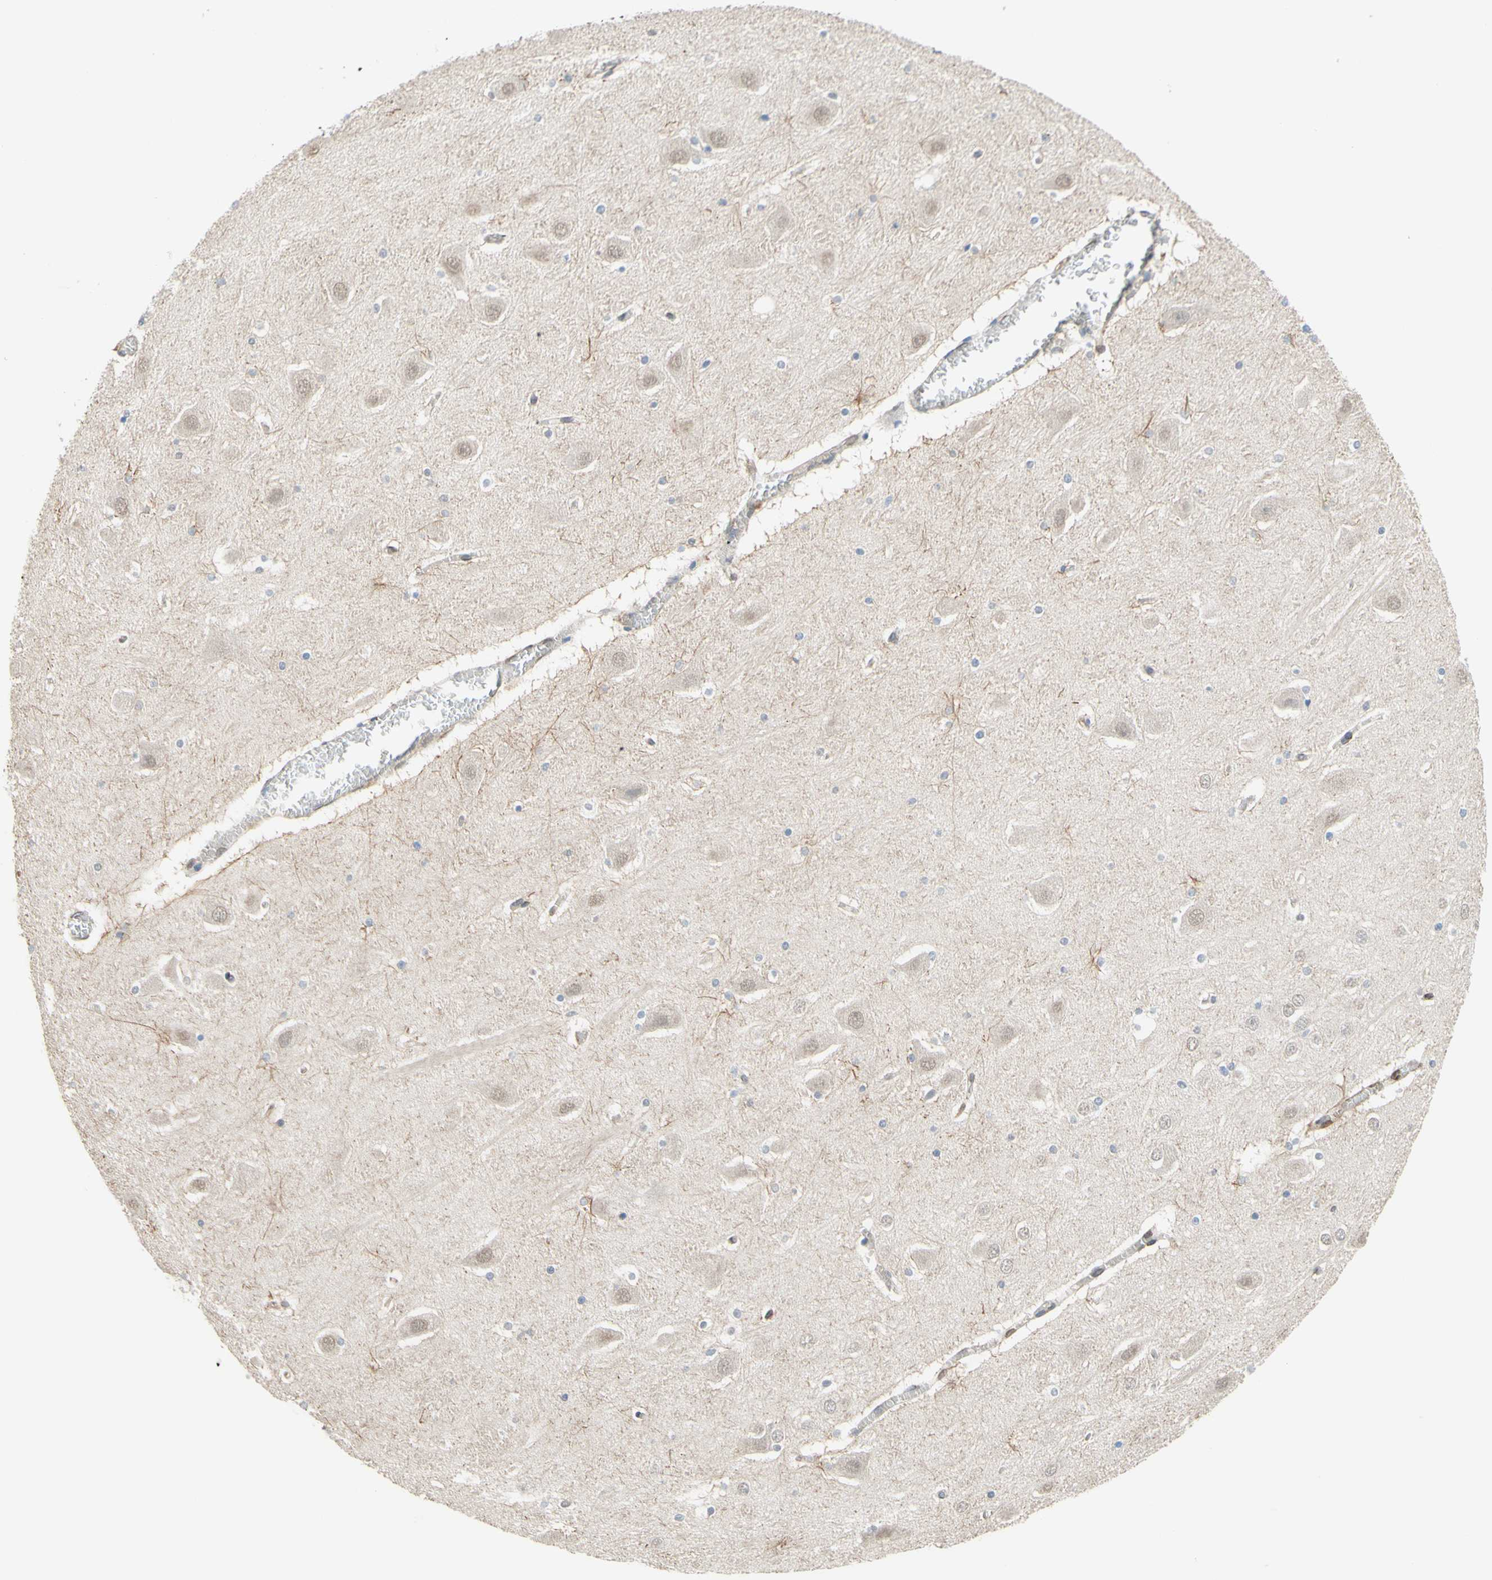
{"staining": {"intensity": "moderate", "quantity": "<25%", "location": "cytoplasmic/membranous"}, "tissue": "hippocampus", "cell_type": "Glial cells", "image_type": "normal", "snomed": [{"axis": "morphology", "description": "Normal tissue, NOS"}, {"axis": "topography", "description": "Hippocampus"}], "caption": "Immunohistochemical staining of benign hippocampus displays moderate cytoplasmic/membranous protein positivity in about <25% of glial cells.", "gene": "TRAF2", "patient": {"sex": "male", "age": 45}}